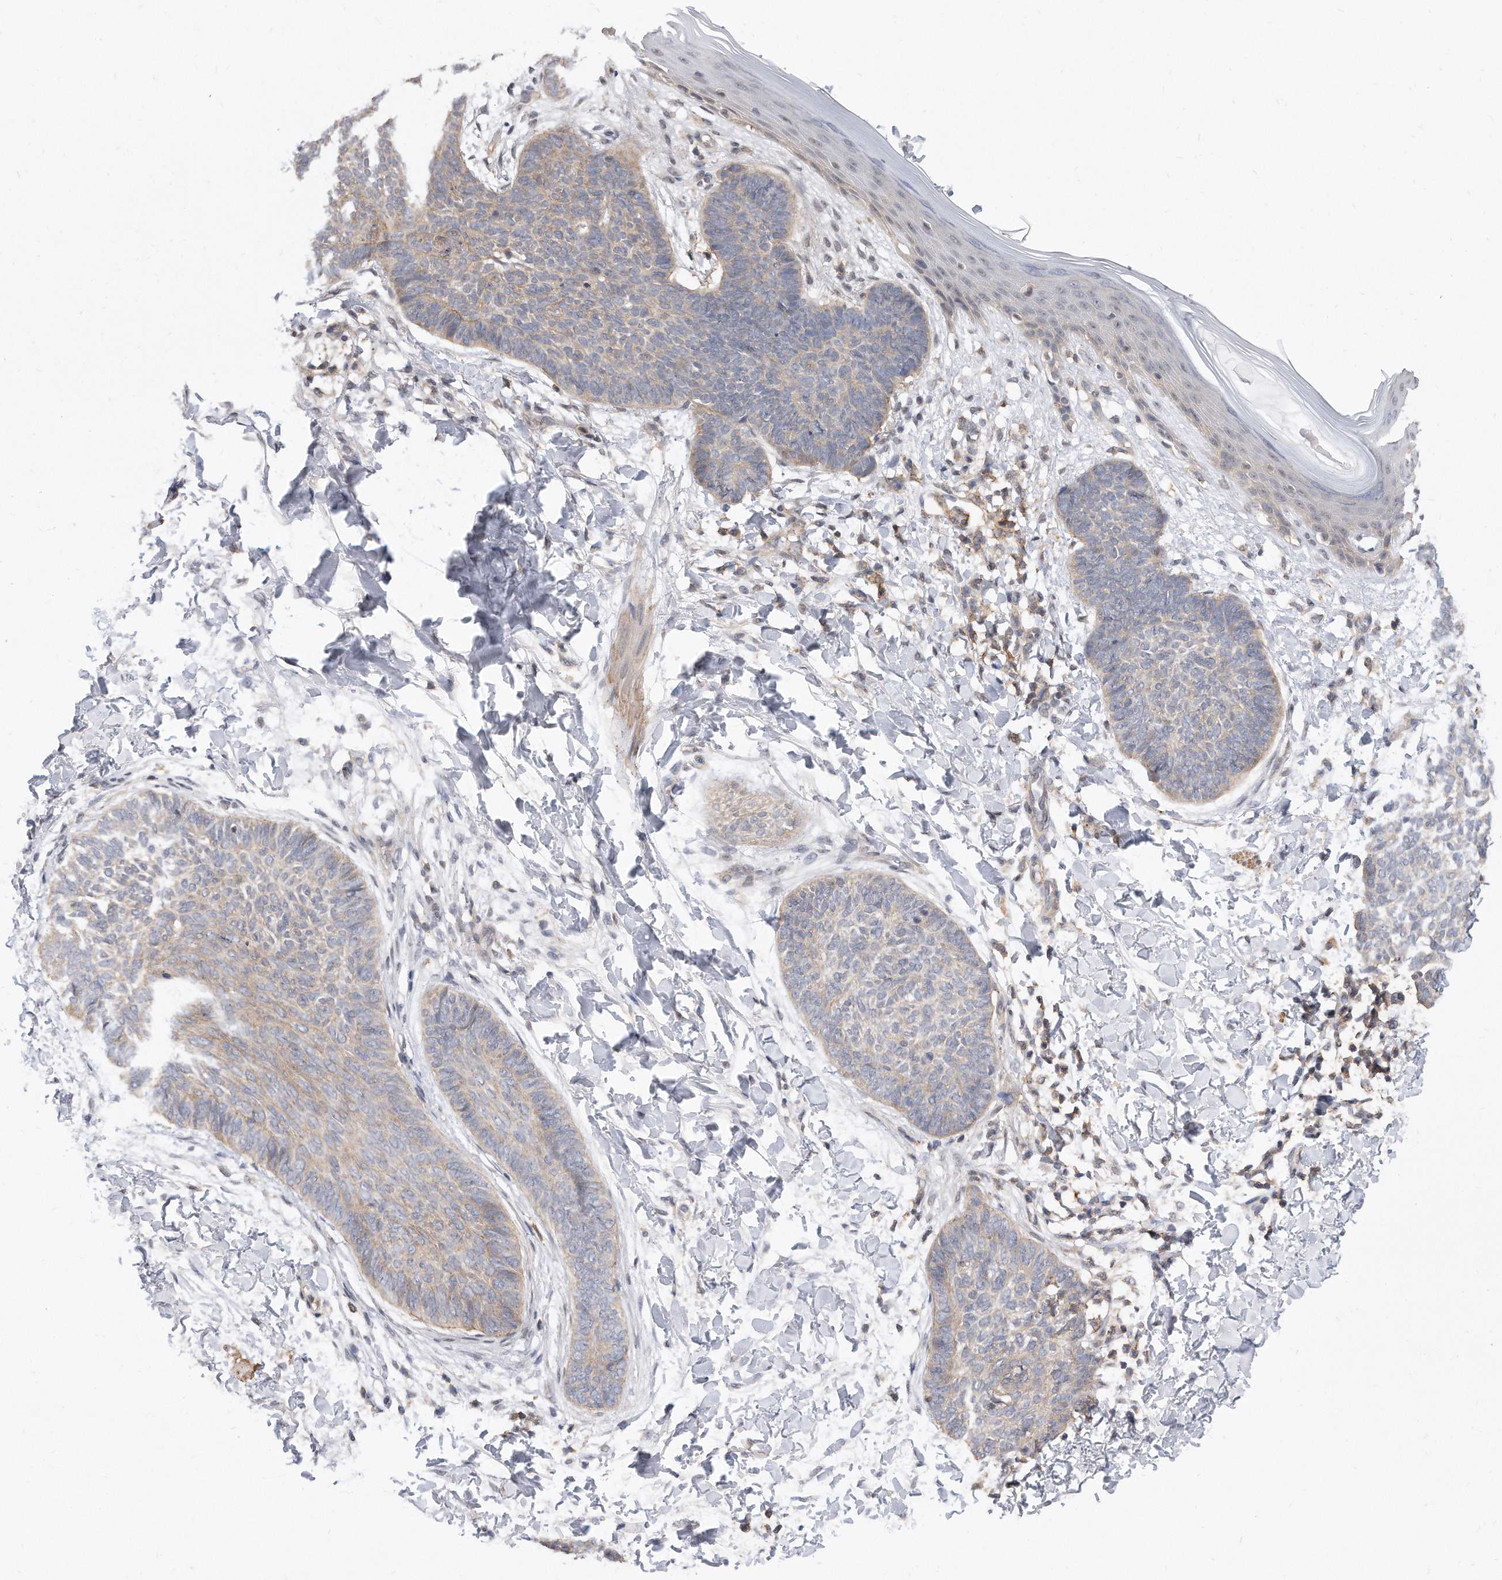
{"staining": {"intensity": "weak", "quantity": "<25%", "location": "cytoplasmic/membranous"}, "tissue": "skin cancer", "cell_type": "Tumor cells", "image_type": "cancer", "snomed": [{"axis": "morphology", "description": "Normal tissue, NOS"}, {"axis": "morphology", "description": "Basal cell carcinoma"}, {"axis": "topography", "description": "Skin"}], "caption": "A micrograph of human skin basal cell carcinoma is negative for staining in tumor cells. (Brightfield microscopy of DAB (3,3'-diaminobenzidine) immunohistochemistry at high magnification).", "gene": "TCP1", "patient": {"sex": "male", "age": 50}}